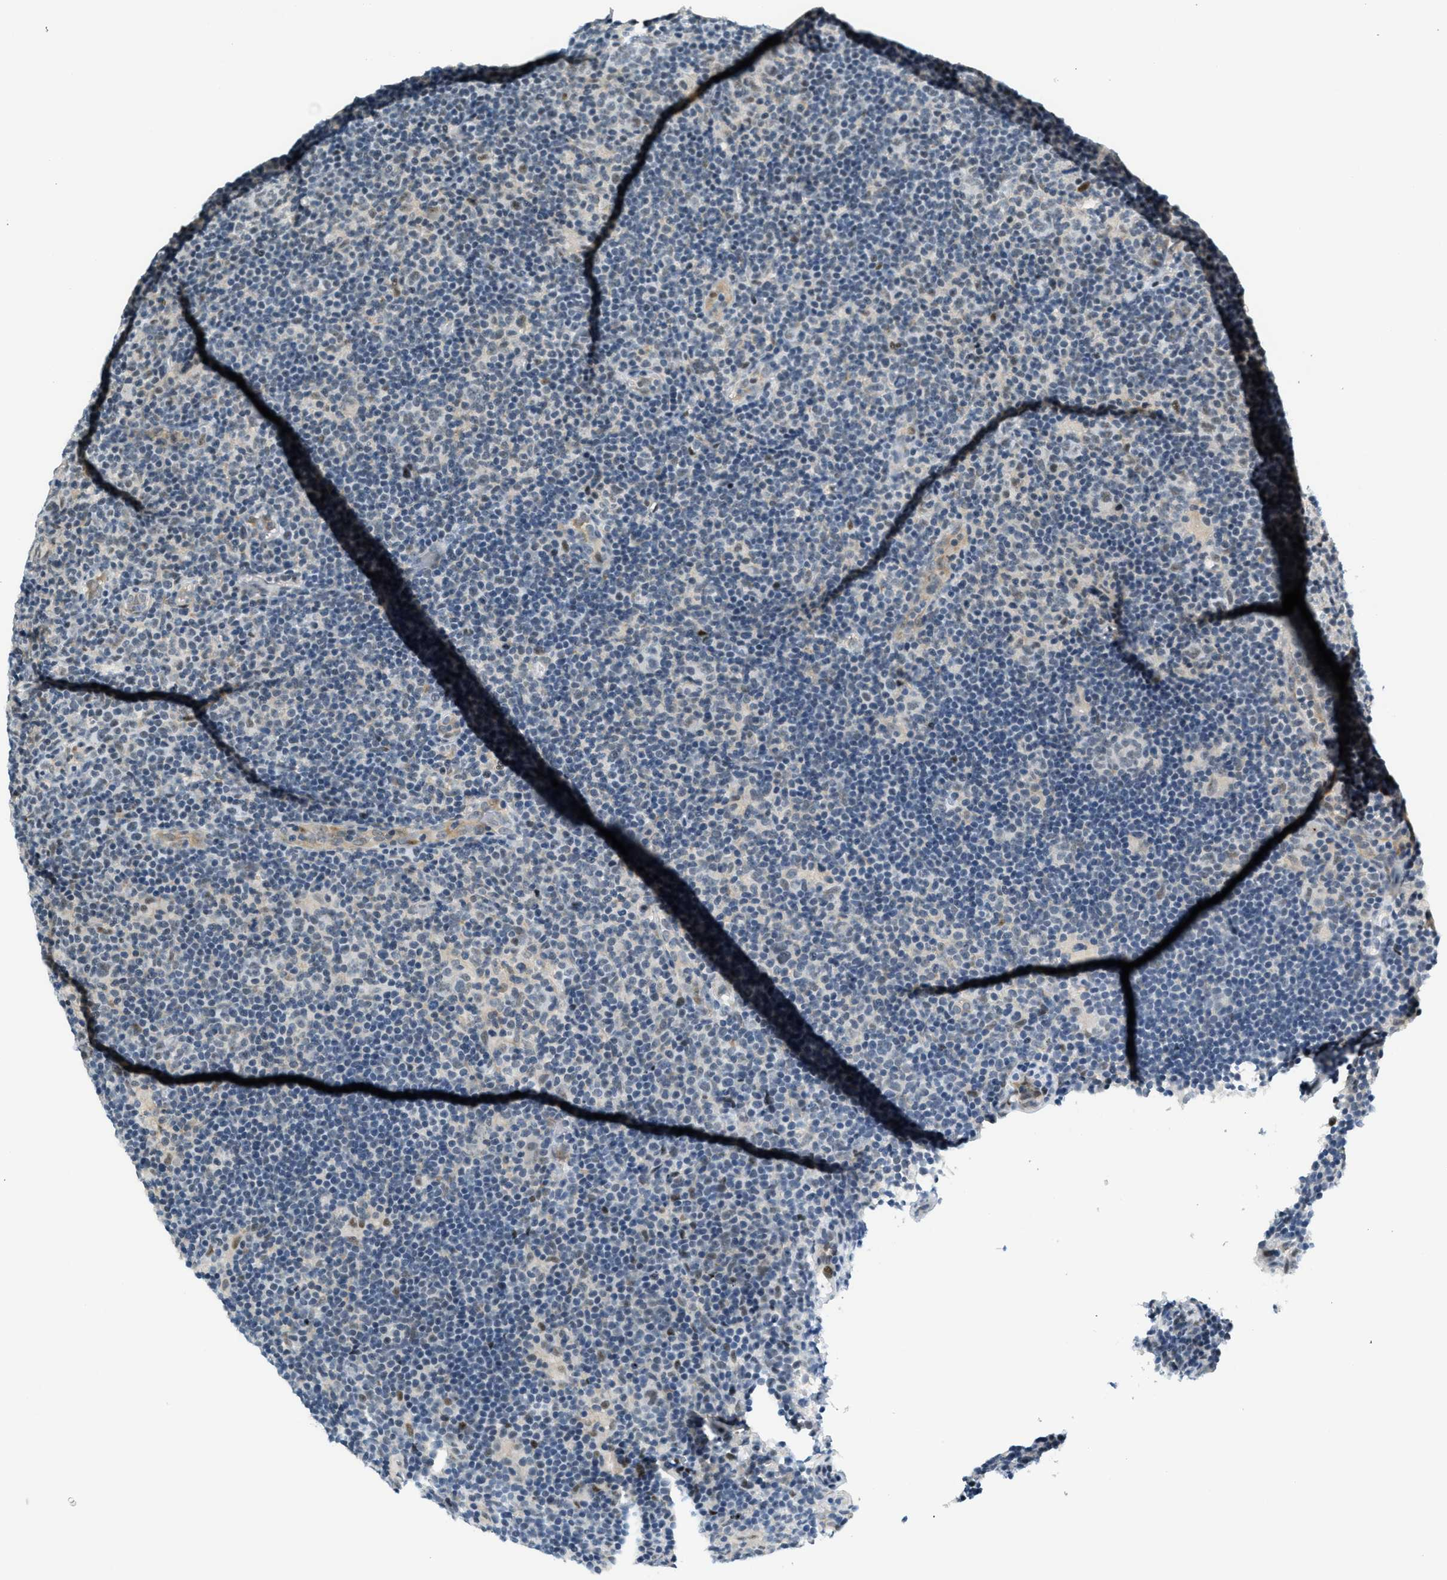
{"staining": {"intensity": "weak", "quantity": "<25%", "location": "nuclear"}, "tissue": "lymphoma", "cell_type": "Tumor cells", "image_type": "cancer", "snomed": [{"axis": "morphology", "description": "Hodgkin's disease, NOS"}, {"axis": "topography", "description": "Lymph node"}], "caption": "Immunohistochemistry of Hodgkin's disease reveals no positivity in tumor cells.", "gene": "ZDHHC23", "patient": {"sex": "female", "age": 57}}